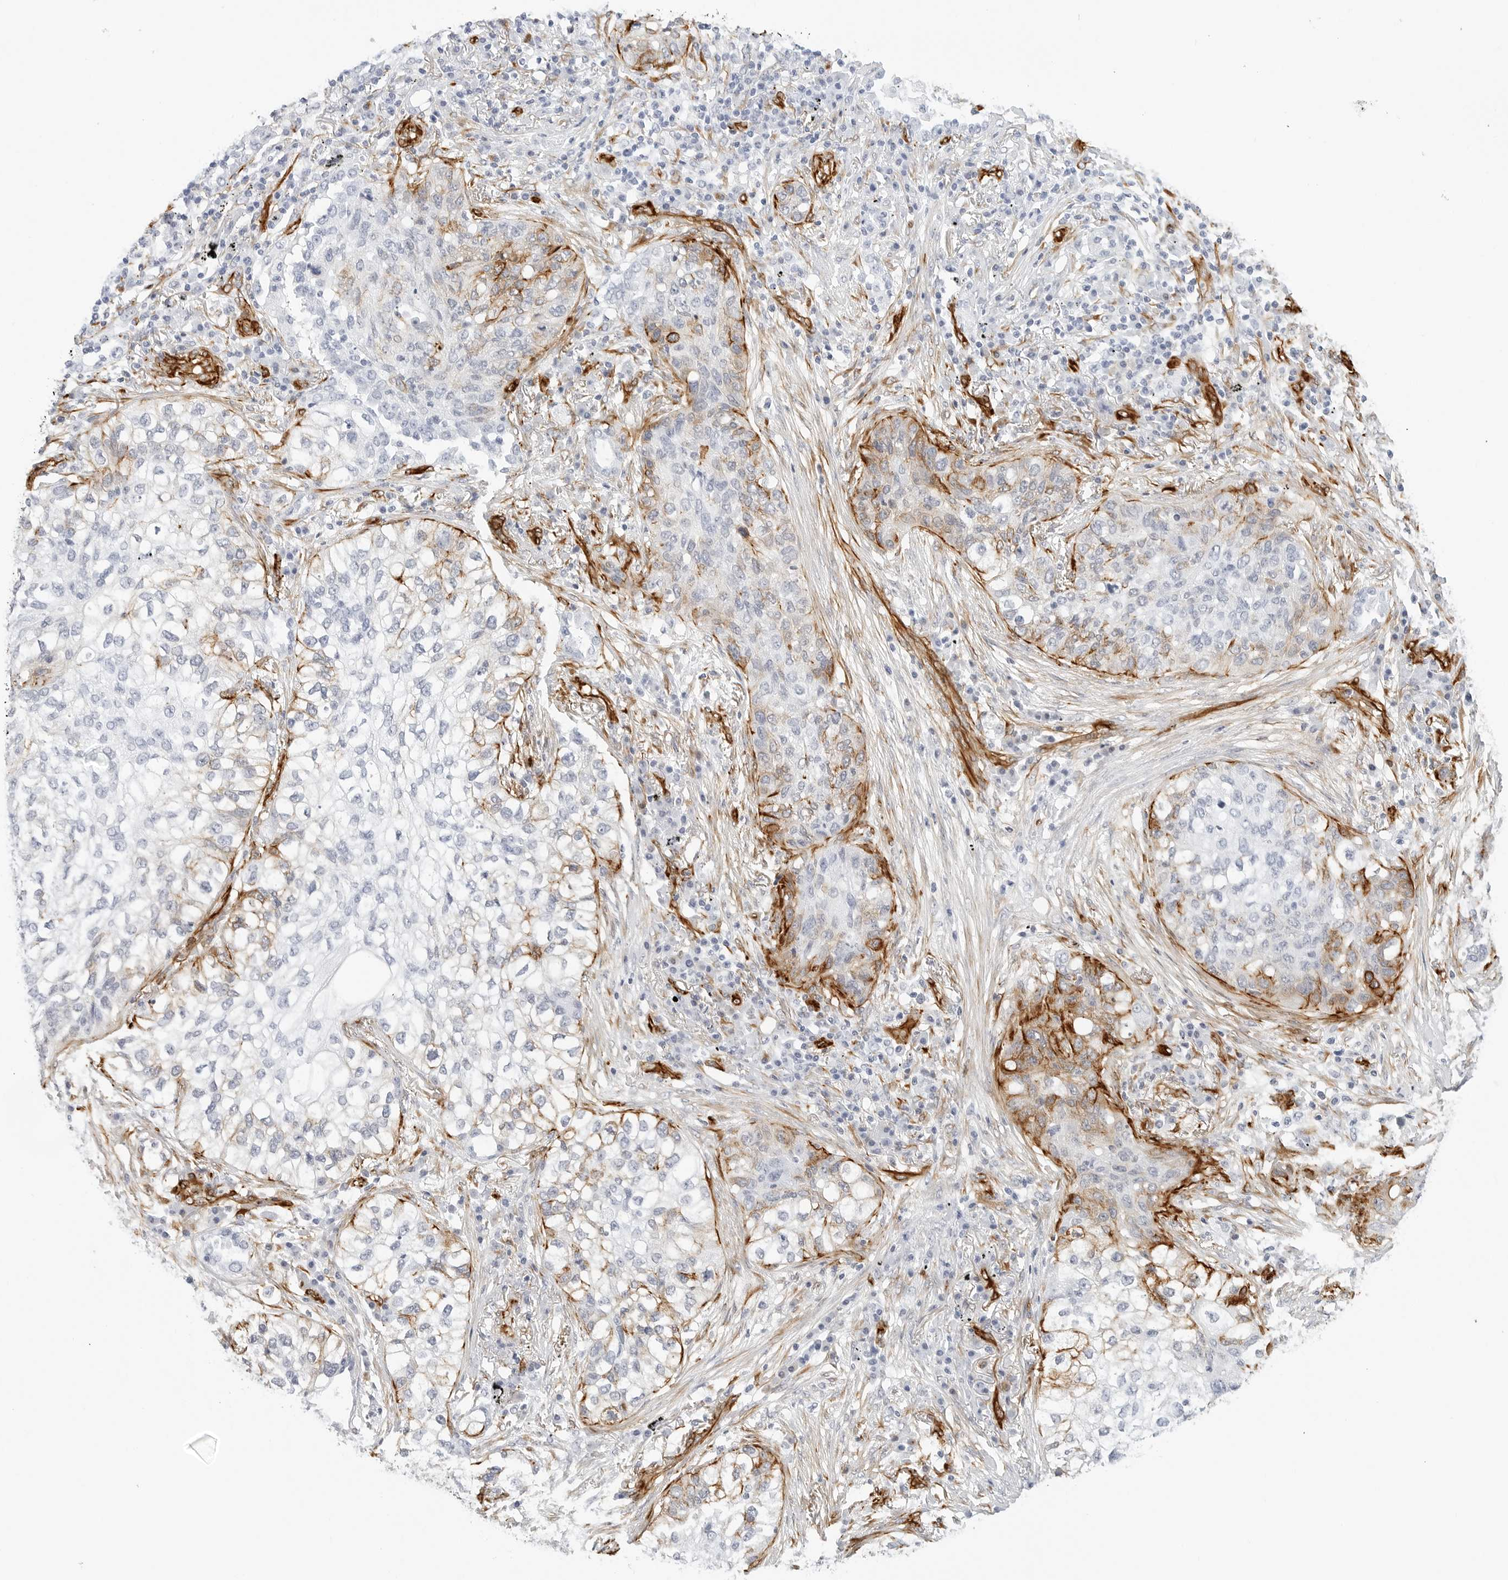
{"staining": {"intensity": "moderate", "quantity": "<25%", "location": "cytoplasmic/membranous"}, "tissue": "lung cancer", "cell_type": "Tumor cells", "image_type": "cancer", "snomed": [{"axis": "morphology", "description": "Squamous cell carcinoma, NOS"}, {"axis": "topography", "description": "Lung"}], "caption": "Brown immunohistochemical staining in squamous cell carcinoma (lung) displays moderate cytoplasmic/membranous expression in about <25% of tumor cells.", "gene": "NES", "patient": {"sex": "female", "age": 63}}